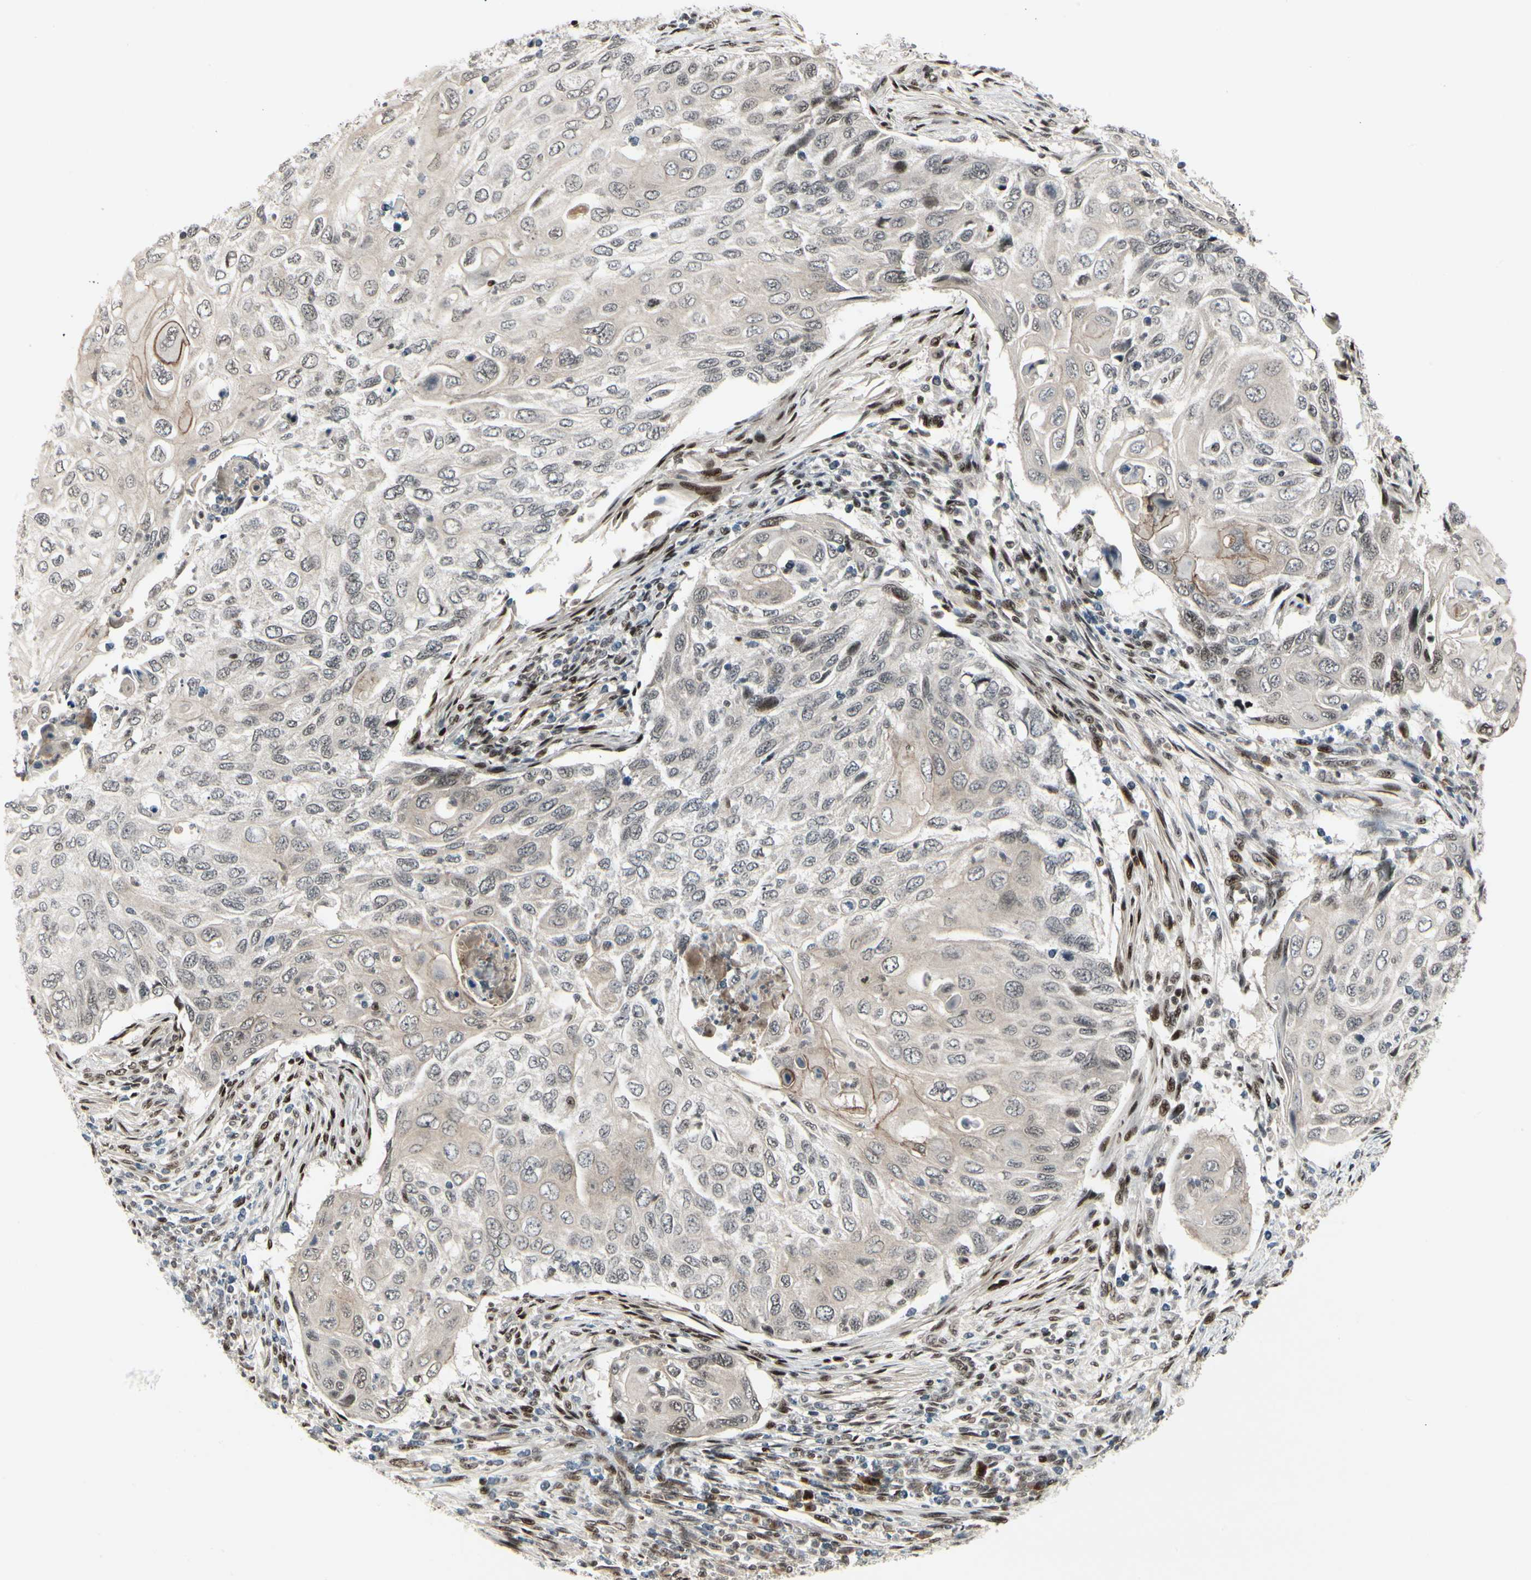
{"staining": {"intensity": "moderate", "quantity": "<25%", "location": "cytoplasmic/membranous,nuclear"}, "tissue": "cervical cancer", "cell_type": "Tumor cells", "image_type": "cancer", "snomed": [{"axis": "morphology", "description": "Squamous cell carcinoma, NOS"}, {"axis": "topography", "description": "Cervix"}], "caption": "An immunohistochemistry (IHC) micrograph of tumor tissue is shown. Protein staining in brown shows moderate cytoplasmic/membranous and nuclear positivity in cervical squamous cell carcinoma within tumor cells.", "gene": "FOXJ2", "patient": {"sex": "female", "age": 70}}